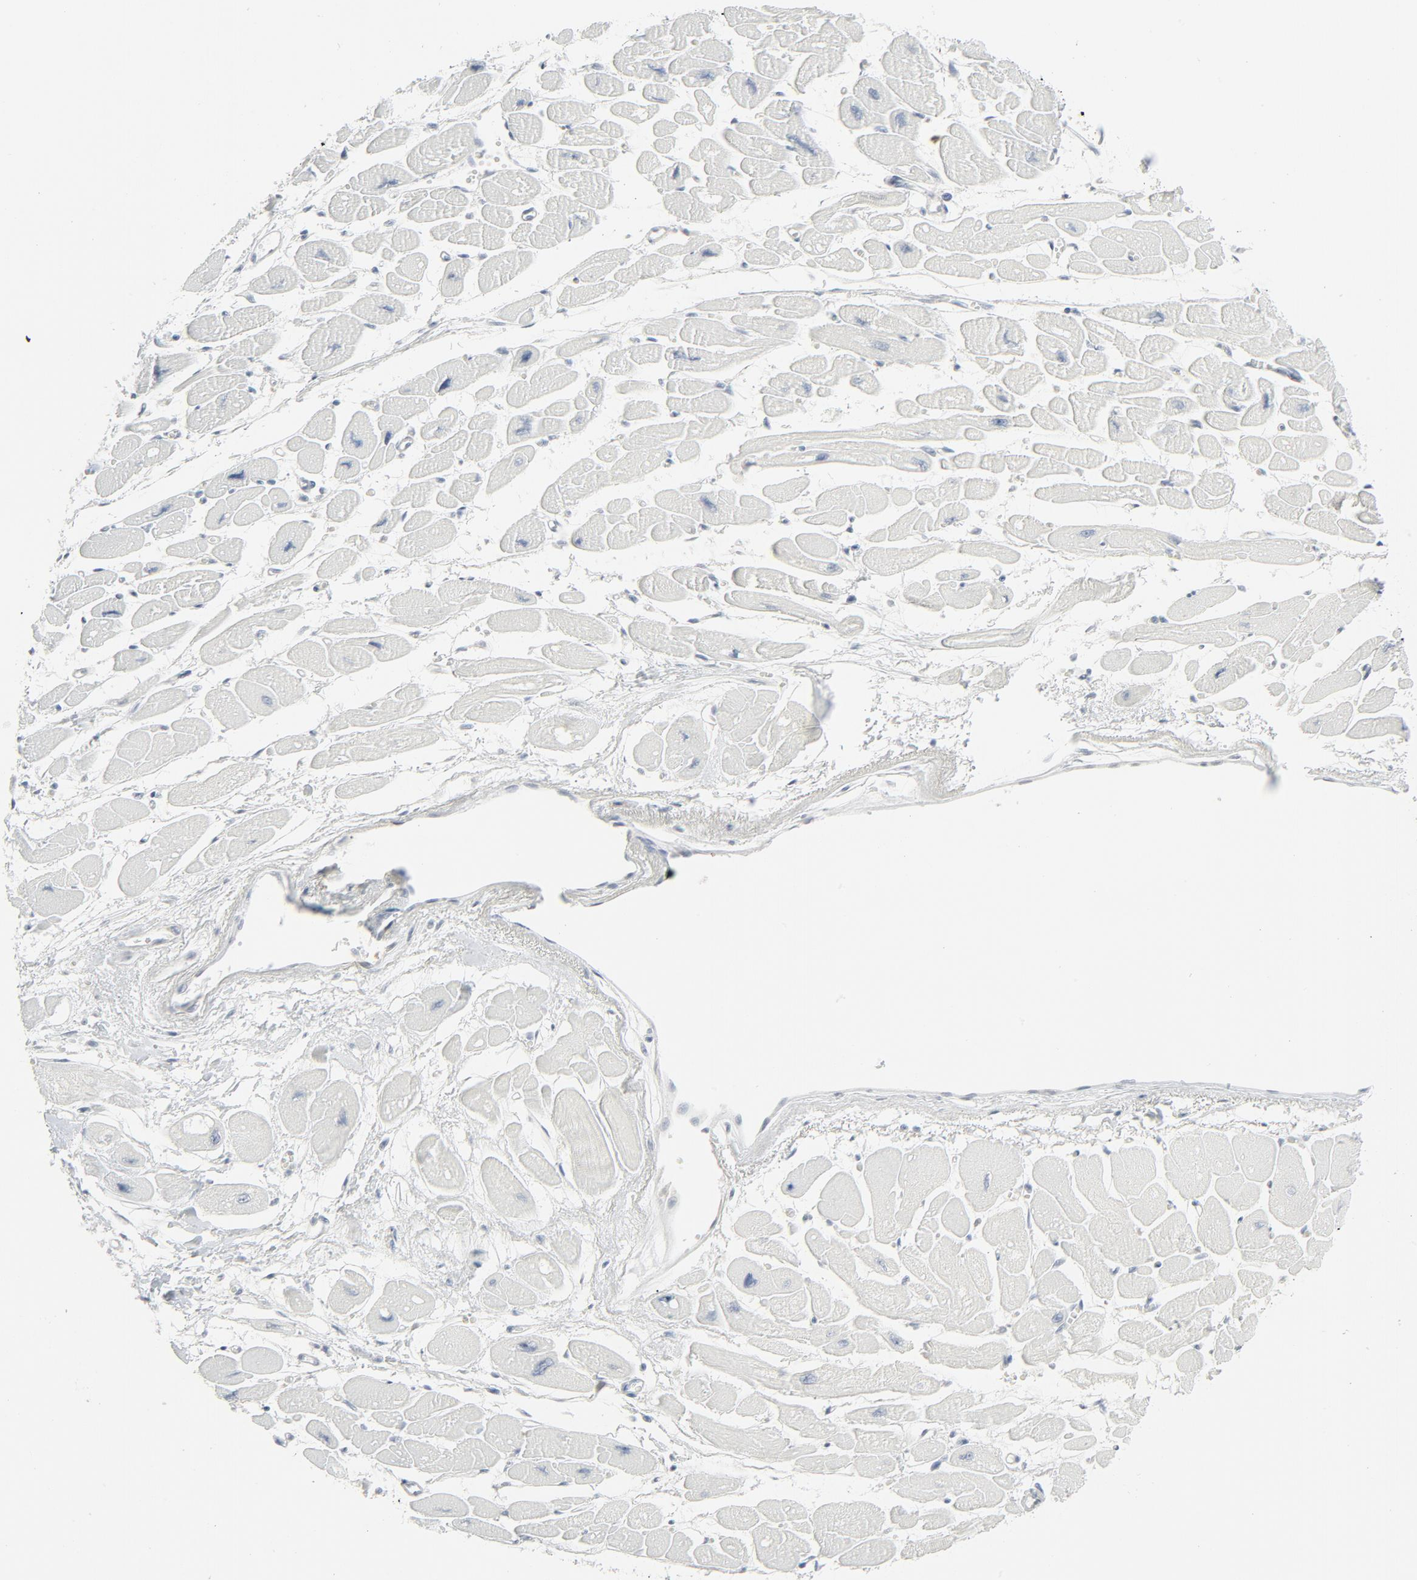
{"staining": {"intensity": "negative", "quantity": "none", "location": "none"}, "tissue": "heart muscle", "cell_type": "Cardiomyocytes", "image_type": "normal", "snomed": [{"axis": "morphology", "description": "Normal tissue, NOS"}, {"axis": "topography", "description": "Heart"}], "caption": "An immunohistochemistry (IHC) histopathology image of normal heart muscle is shown. There is no staining in cardiomyocytes of heart muscle.", "gene": "FGFR3", "patient": {"sex": "female", "age": 54}}